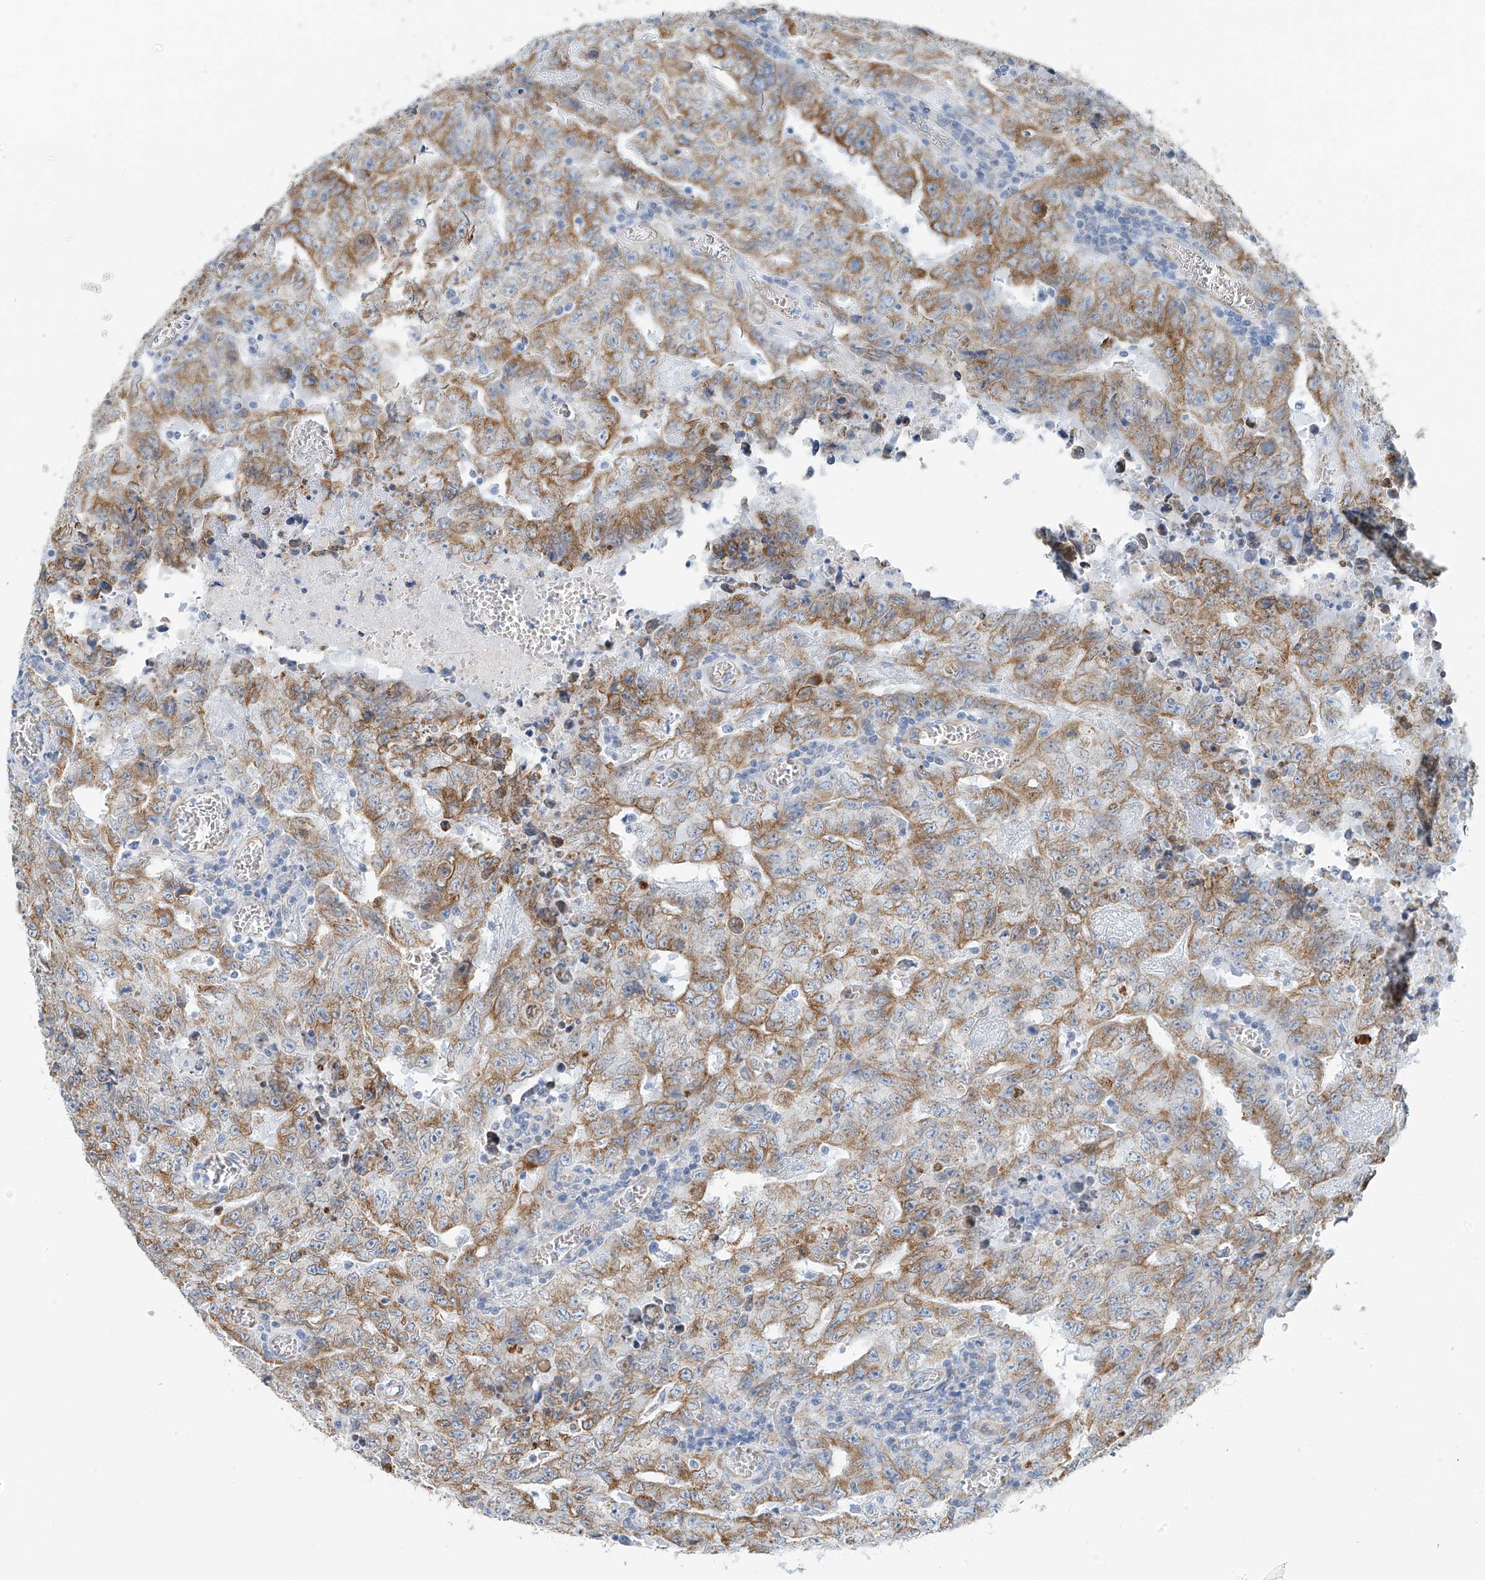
{"staining": {"intensity": "moderate", "quantity": ">75%", "location": "cytoplasmic/membranous"}, "tissue": "testis cancer", "cell_type": "Tumor cells", "image_type": "cancer", "snomed": [{"axis": "morphology", "description": "Carcinoma, Embryonal, NOS"}, {"axis": "topography", "description": "Testis"}], "caption": "Immunohistochemical staining of testis embryonal carcinoma shows medium levels of moderate cytoplasmic/membranous staining in about >75% of tumor cells.", "gene": "RCN2", "patient": {"sex": "male", "age": 26}}